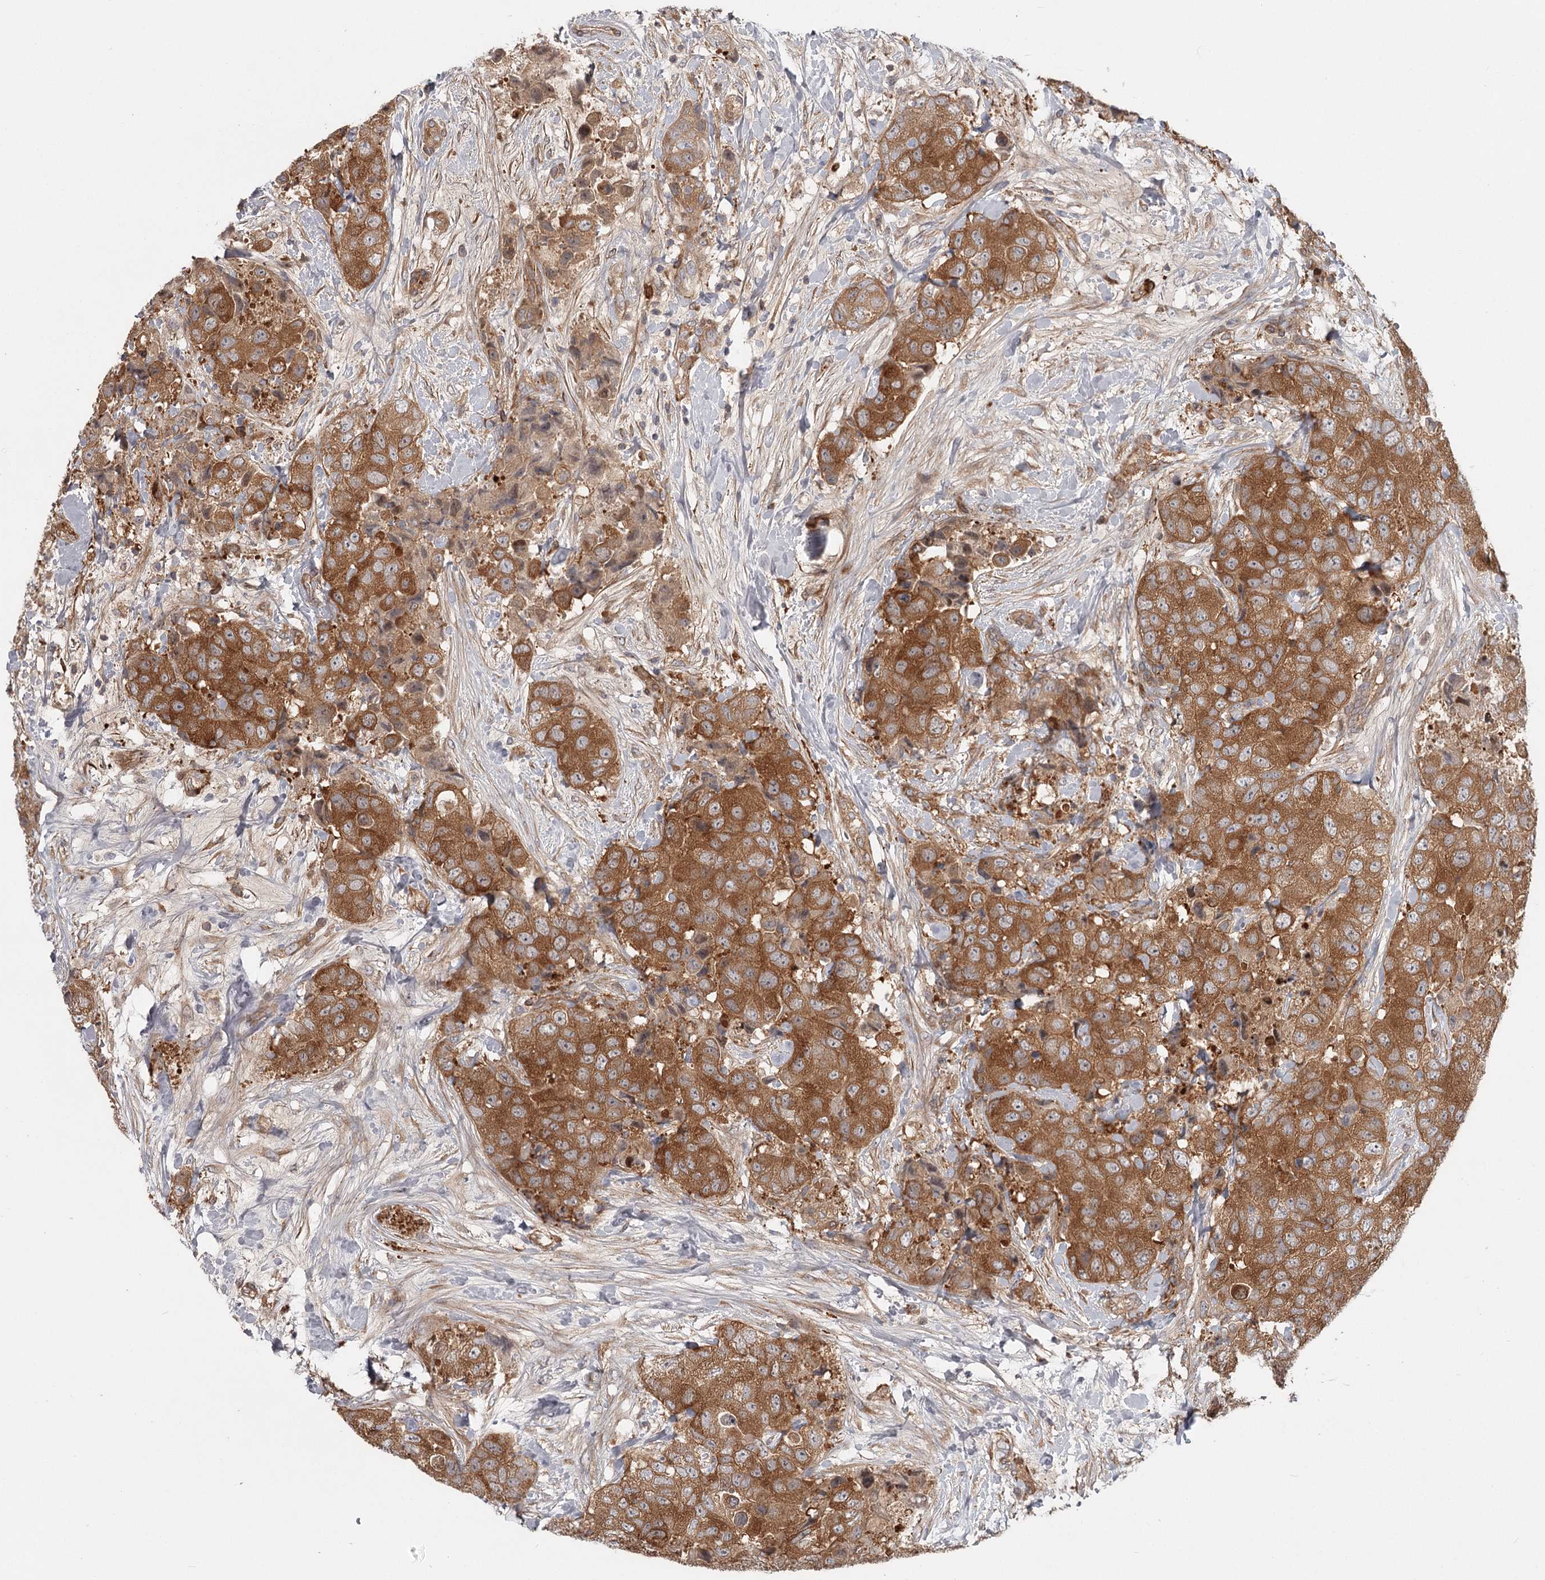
{"staining": {"intensity": "moderate", "quantity": ">75%", "location": "cytoplasmic/membranous"}, "tissue": "breast cancer", "cell_type": "Tumor cells", "image_type": "cancer", "snomed": [{"axis": "morphology", "description": "Duct carcinoma"}, {"axis": "topography", "description": "Breast"}], "caption": "Tumor cells show medium levels of moderate cytoplasmic/membranous expression in about >75% of cells in infiltrating ductal carcinoma (breast).", "gene": "CCNG2", "patient": {"sex": "female", "age": 62}}